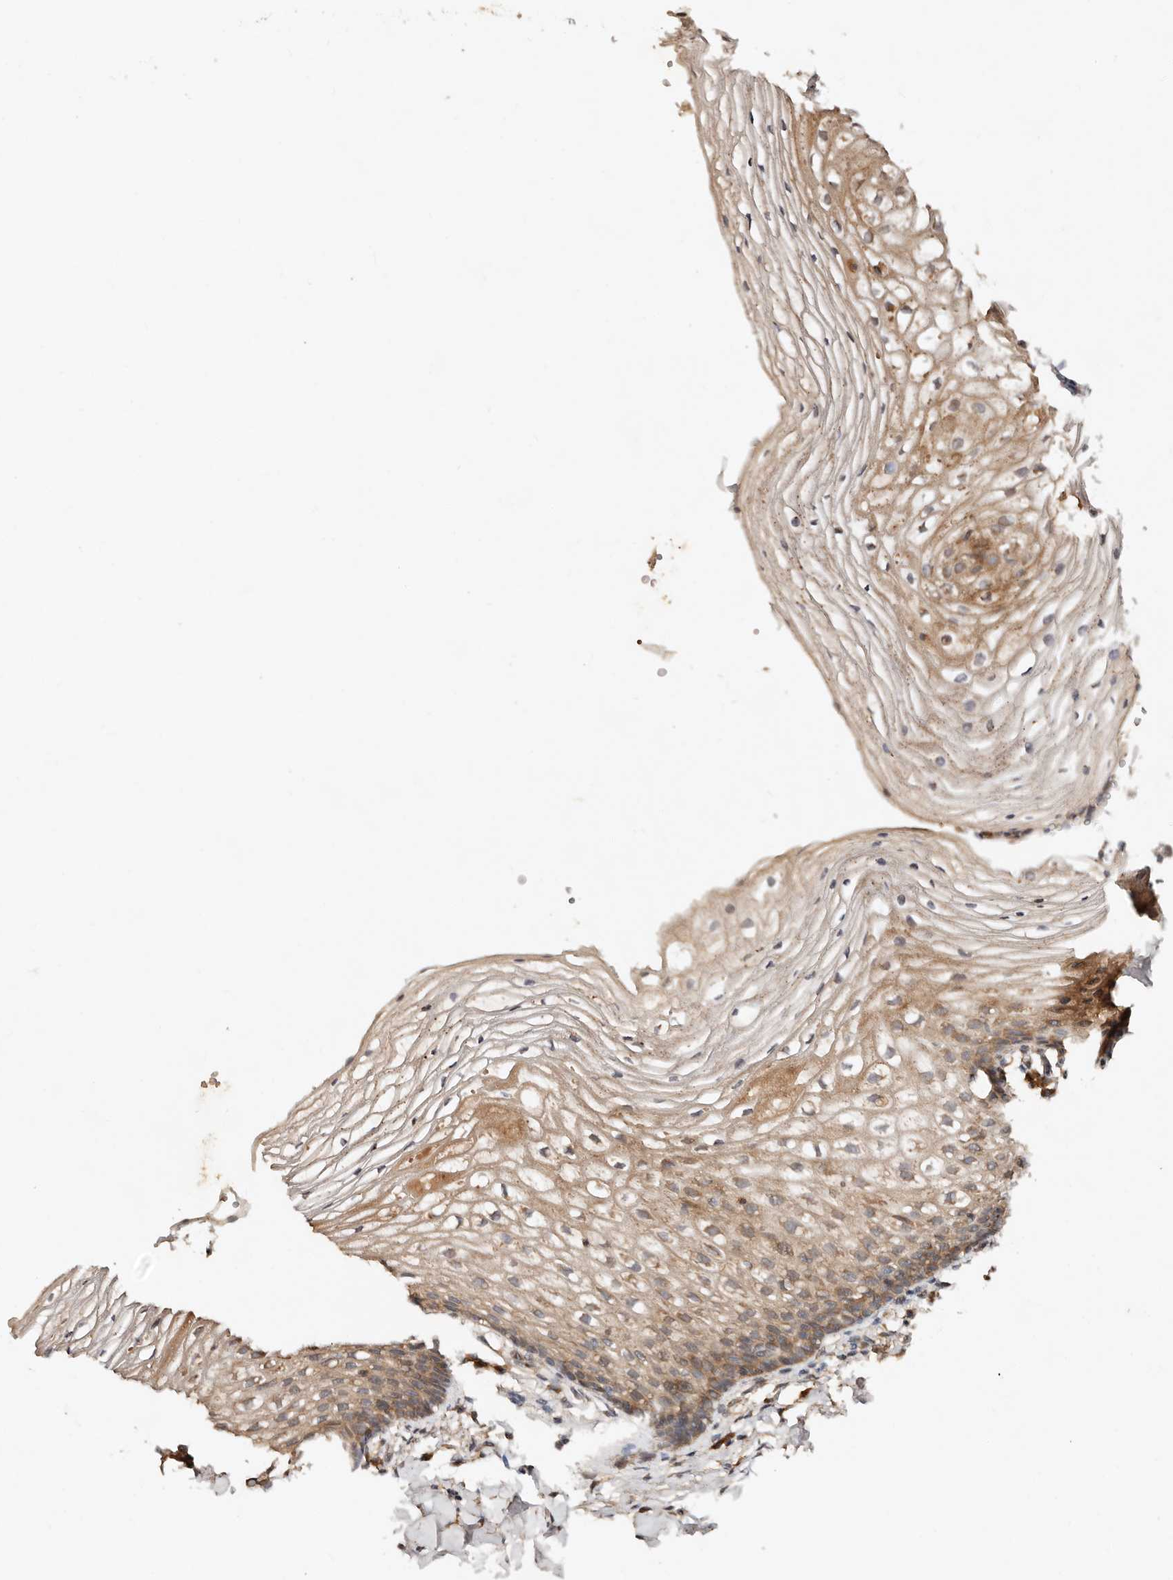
{"staining": {"intensity": "moderate", "quantity": ">75%", "location": "cytoplasmic/membranous"}, "tissue": "vagina", "cell_type": "Squamous epithelial cells", "image_type": "normal", "snomed": [{"axis": "morphology", "description": "Normal tissue, NOS"}, {"axis": "topography", "description": "Vagina"}], "caption": "Vagina stained with IHC displays moderate cytoplasmic/membranous positivity in approximately >75% of squamous epithelial cells.", "gene": "DENND11", "patient": {"sex": "female", "age": 60}}